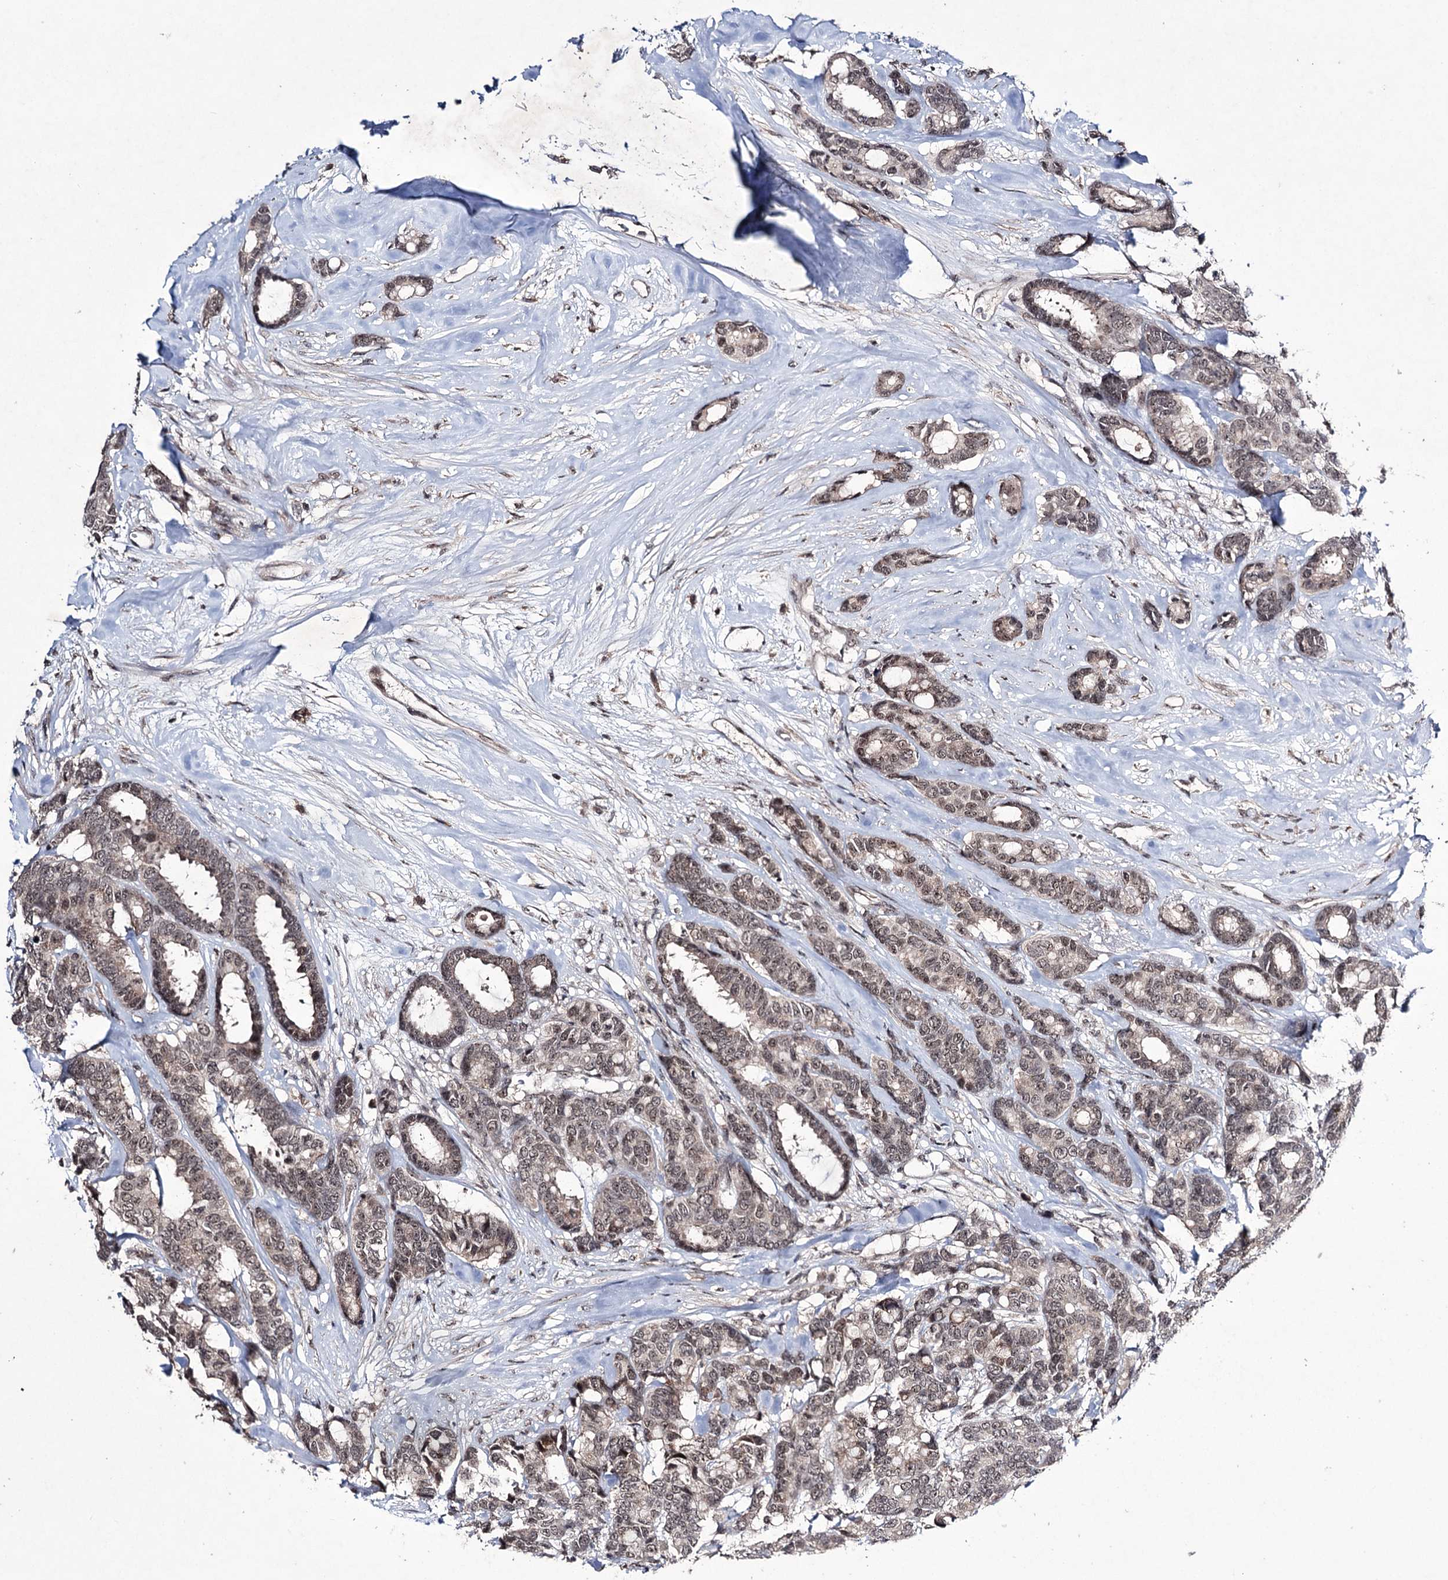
{"staining": {"intensity": "weak", "quantity": ">75%", "location": "nuclear"}, "tissue": "breast cancer", "cell_type": "Tumor cells", "image_type": "cancer", "snomed": [{"axis": "morphology", "description": "Duct carcinoma"}, {"axis": "topography", "description": "Breast"}], "caption": "There is low levels of weak nuclear staining in tumor cells of infiltrating ductal carcinoma (breast), as demonstrated by immunohistochemical staining (brown color).", "gene": "VGLL4", "patient": {"sex": "female", "age": 87}}